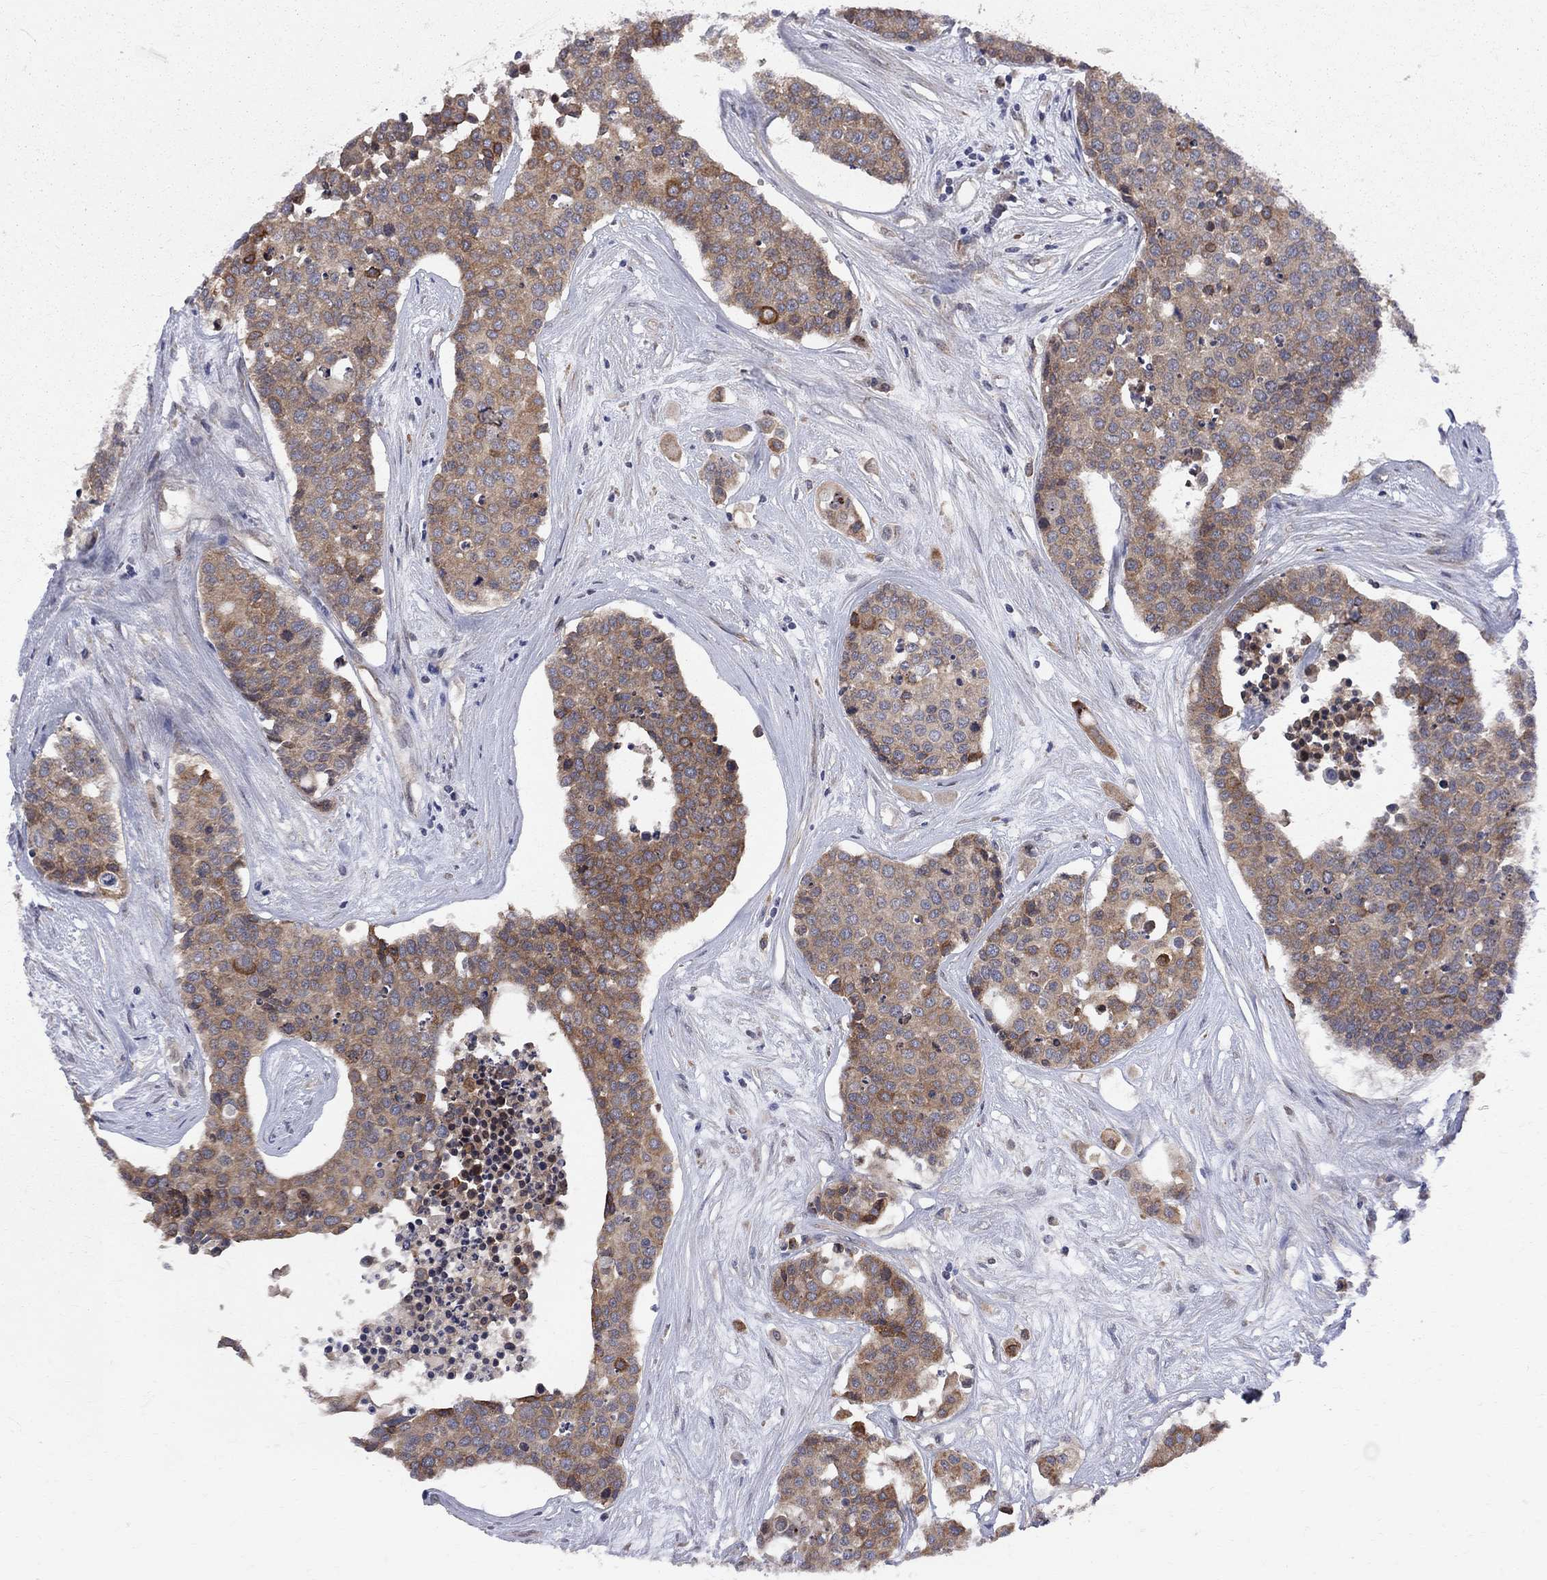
{"staining": {"intensity": "moderate", "quantity": ">75%", "location": "cytoplasmic/membranous"}, "tissue": "carcinoid", "cell_type": "Tumor cells", "image_type": "cancer", "snomed": [{"axis": "morphology", "description": "Carcinoid, malignant, NOS"}, {"axis": "topography", "description": "Colon"}], "caption": "This is an image of IHC staining of carcinoid, which shows moderate positivity in the cytoplasmic/membranous of tumor cells.", "gene": "CNOT11", "patient": {"sex": "male", "age": 81}}